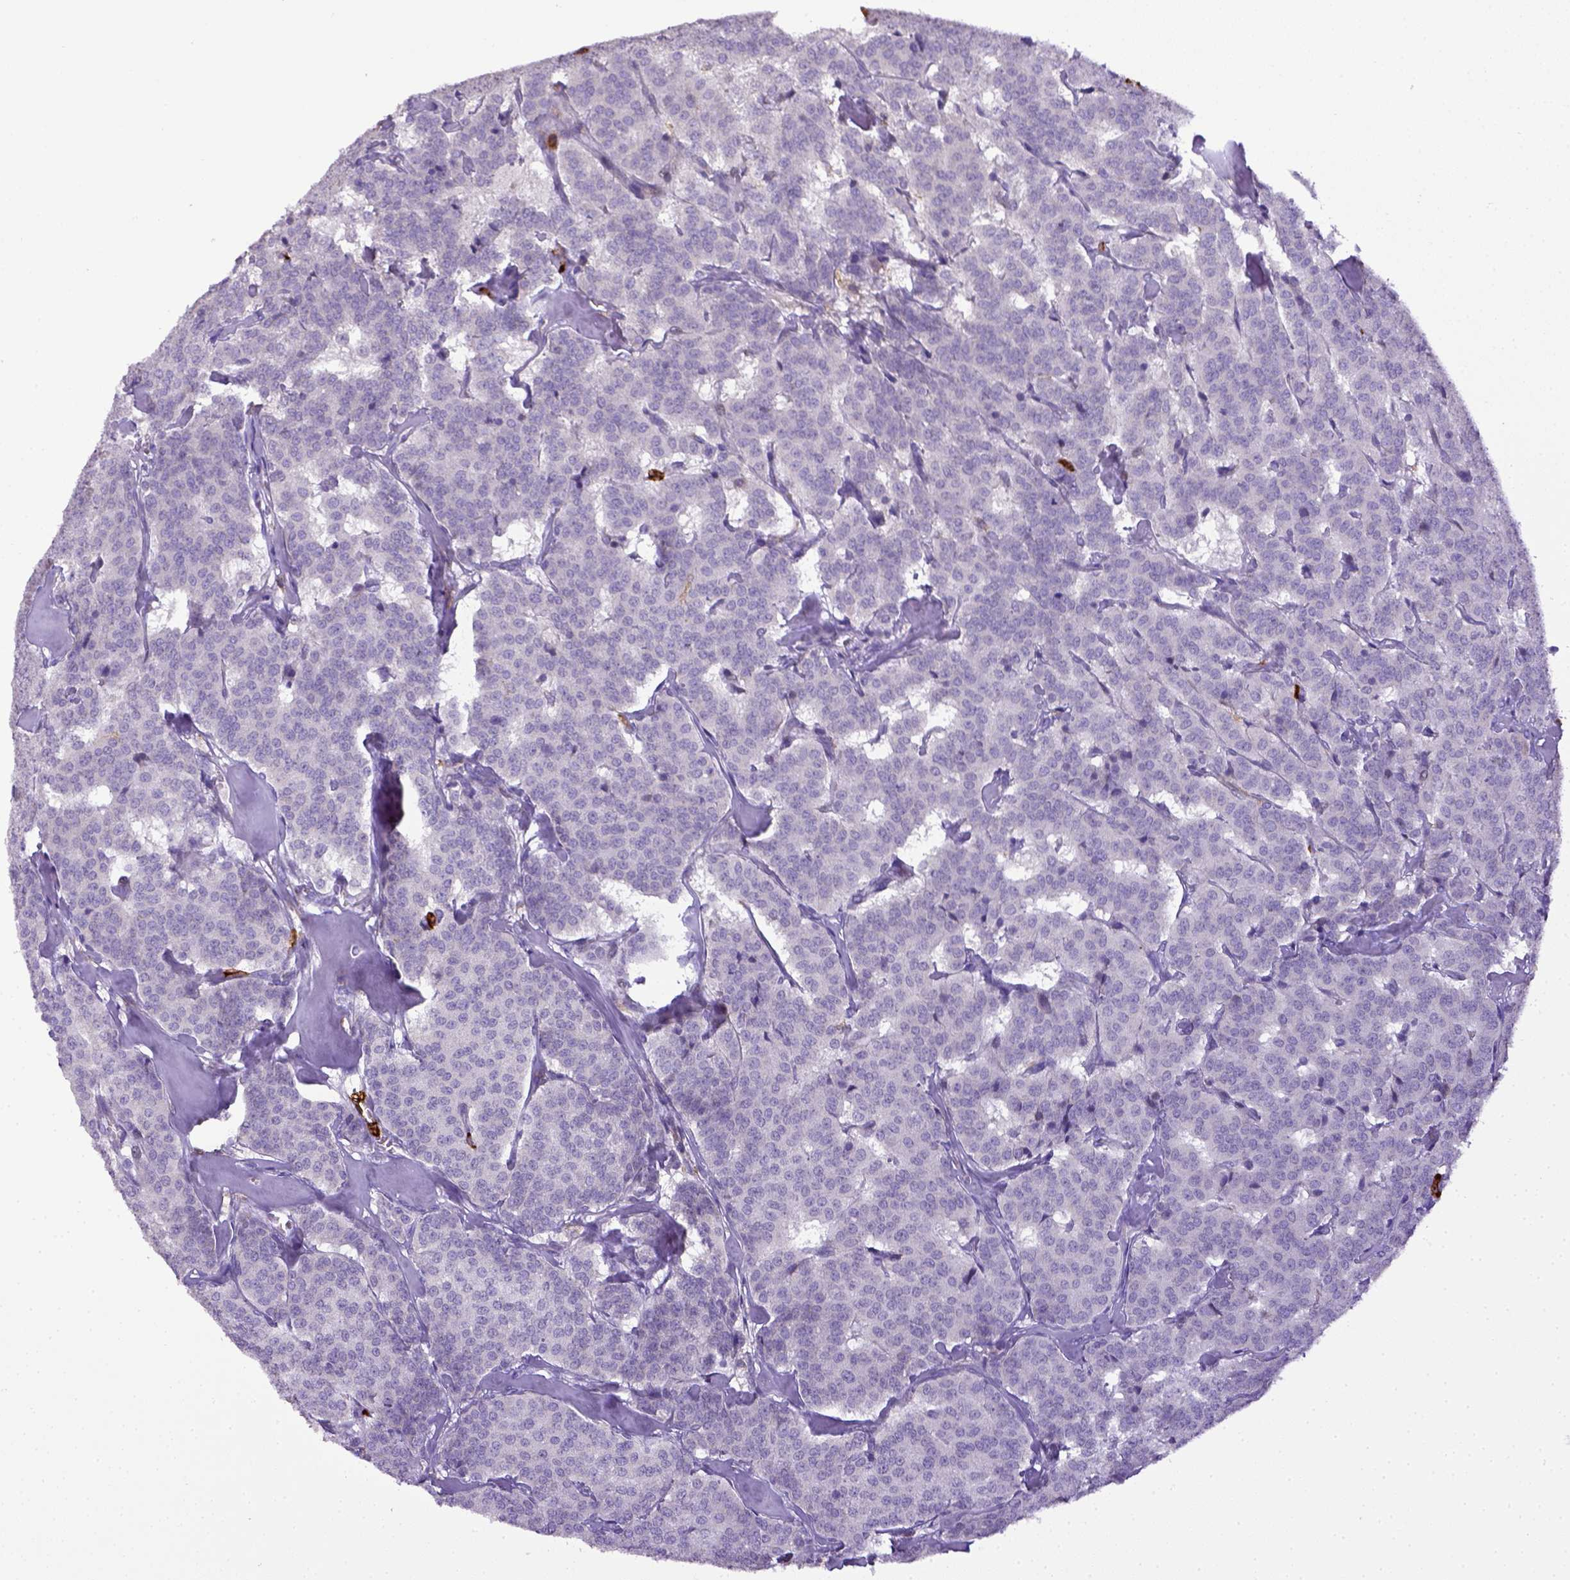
{"staining": {"intensity": "negative", "quantity": "none", "location": "none"}, "tissue": "carcinoid", "cell_type": "Tumor cells", "image_type": "cancer", "snomed": [{"axis": "morphology", "description": "Normal tissue, NOS"}, {"axis": "morphology", "description": "Carcinoid, malignant, NOS"}, {"axis": "topography", "description": "Lung"}], "caption": "Protein analysis of carcinoid (malignant) shows no significant positivity in tumor cells.", "gene": "ITGAM", "patient": {"sex": "female", "age": 46}}